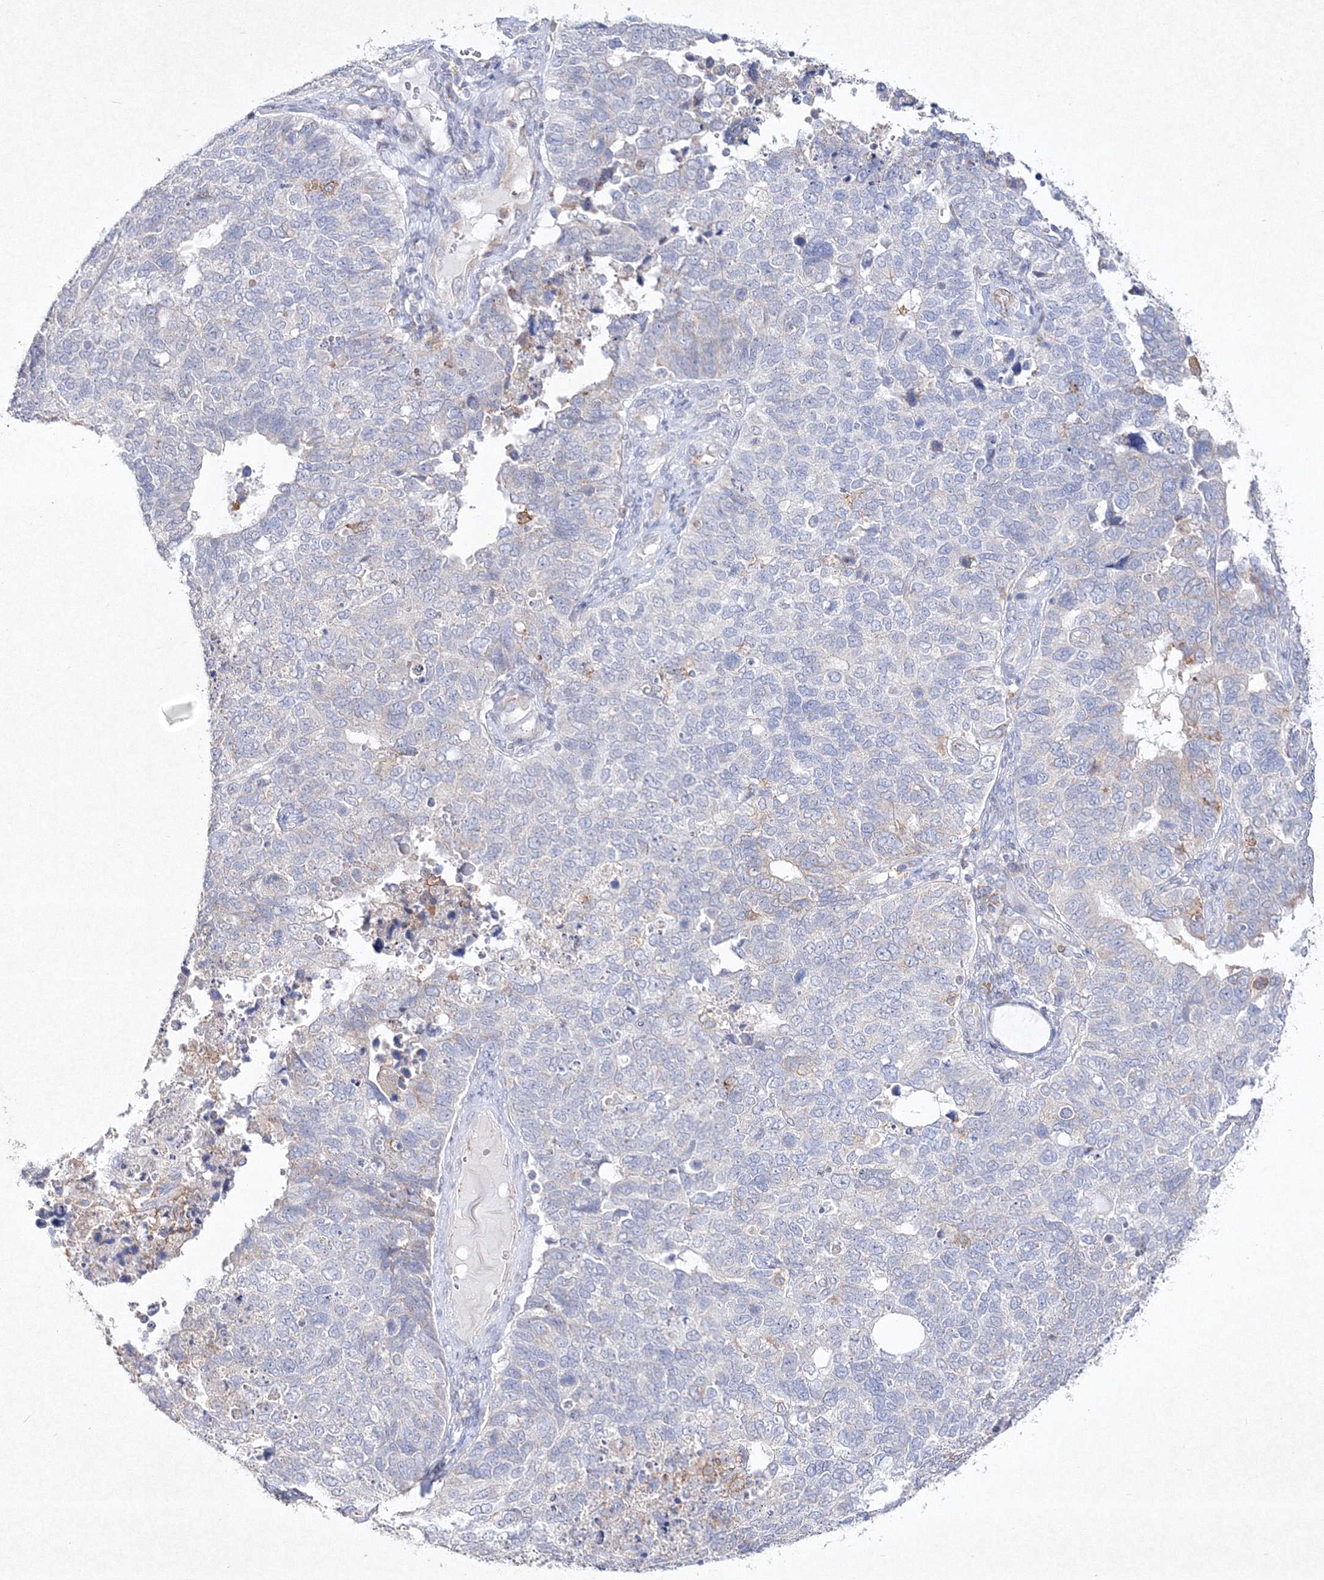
{"staining": {"intensity": "negative", "quantity": "none", "location": "none"}, "tissue": "cervical cancer", "cell_type": "Tumor cells", "image_type": "cancer", "snomed": [{"axis": "morphology", "description": "Squamous cell carcinoma, NOS"}, {"axis": "topography", "description": "Cervix"}], "caption": "An IHC micrograph of cervical cancer (squamous cell carcinoma) is shown. There is no staining in tumor cells of cervical cancer (squamous cell carcinoma). (DAB immunohistochemistry (IHC) with hematoxylin counter stain).", "gene": "HCST", "patient": {"sex": "female", "age": 63}}